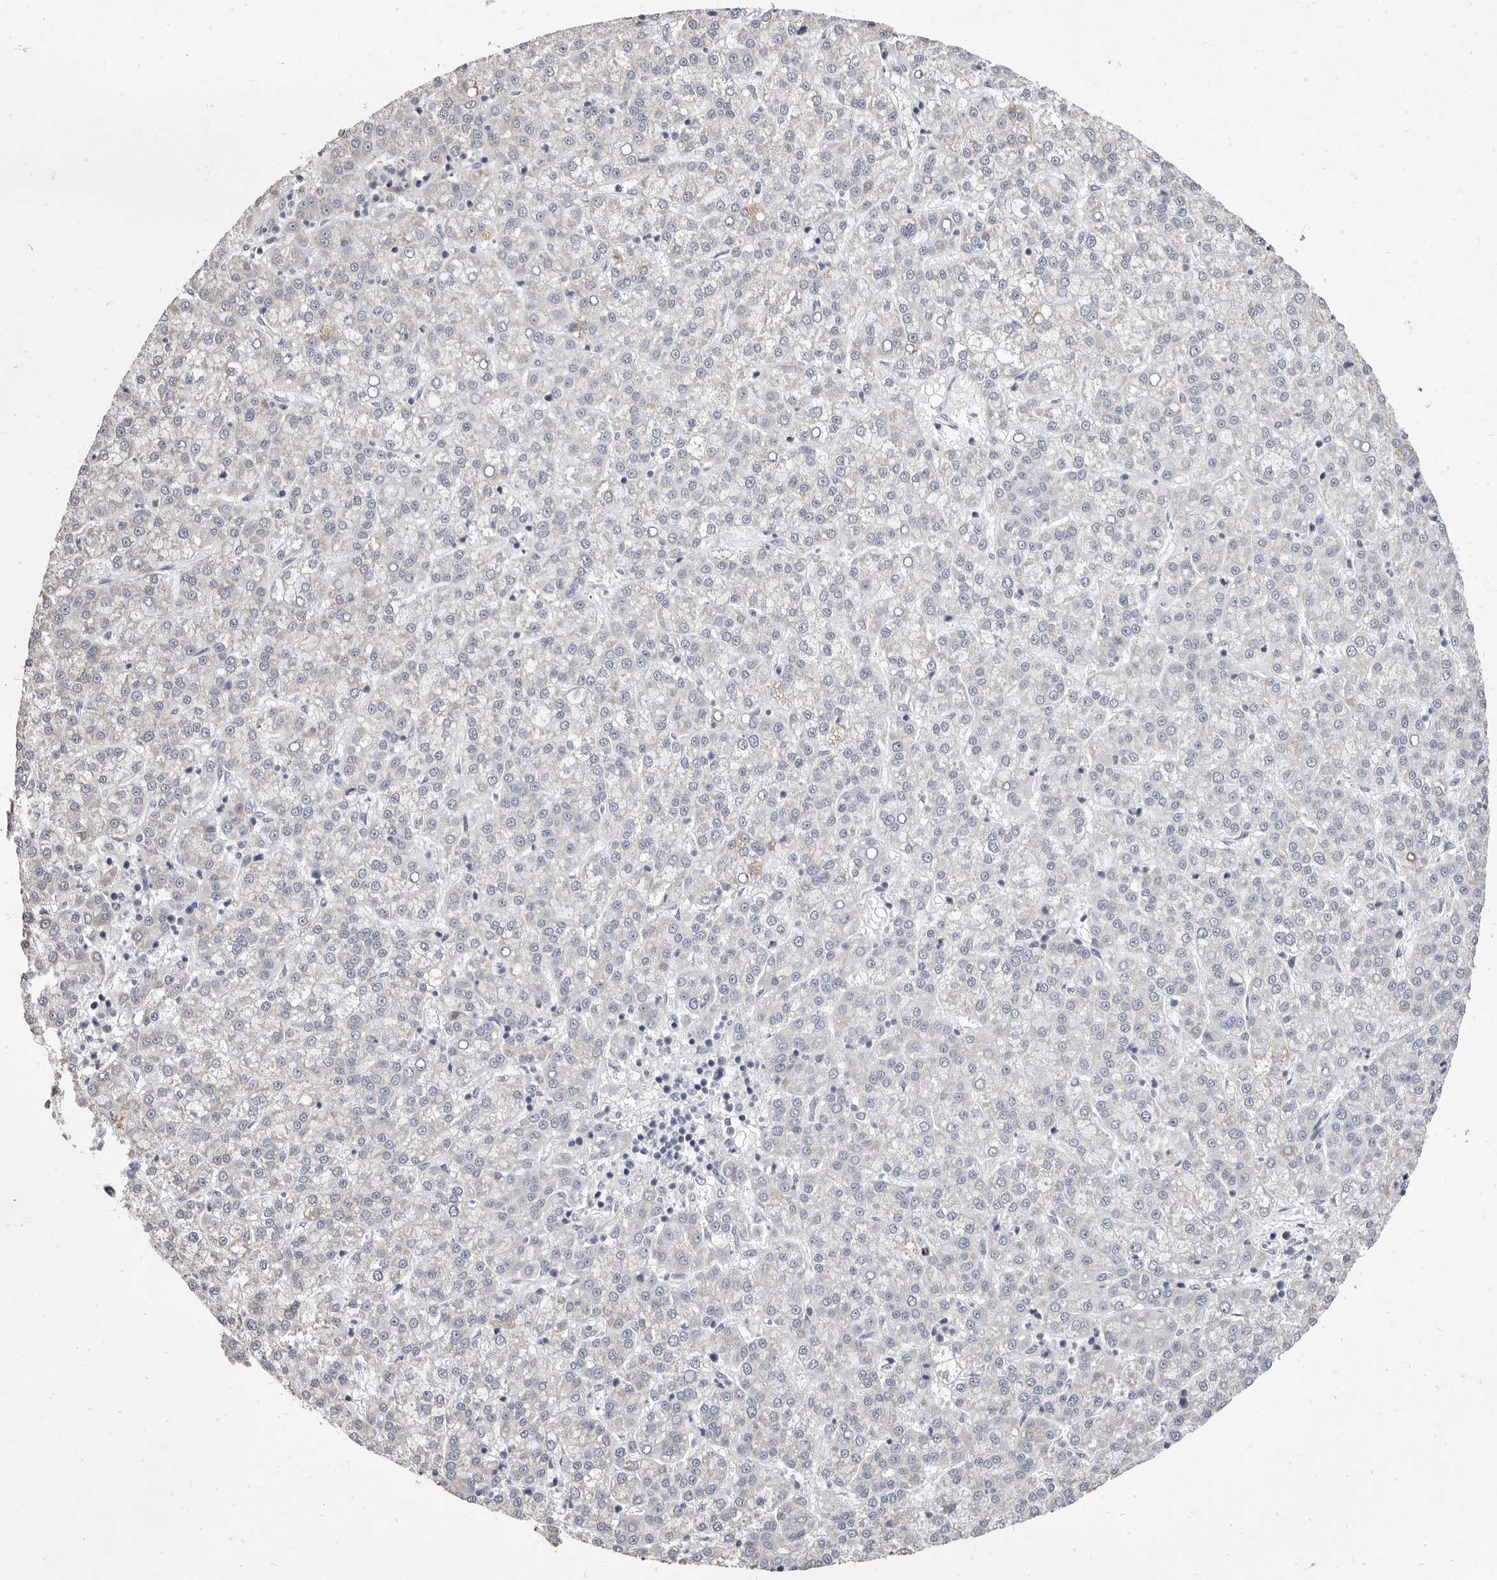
{"staining": {"intensity": "negative", "quantity": "none", "location": "none"}, "tissue": "liver cancer", "cell_type": "Tumor cells", "image_type": "cancer", "snomed": [{"axis": "morphology", "description": "Carcinoma, Hepatocellular, NOS"}, {"axis": "topography", "description": "Liver"}], "caption": "There is no significant expression in tumor cells of liver hepatocellular carcinoma. (DAB IHC visualized using brightfield microscopy, high magnification).", "gene": "CYP2E1", "patient": {"sex": "female", "age": 58}}